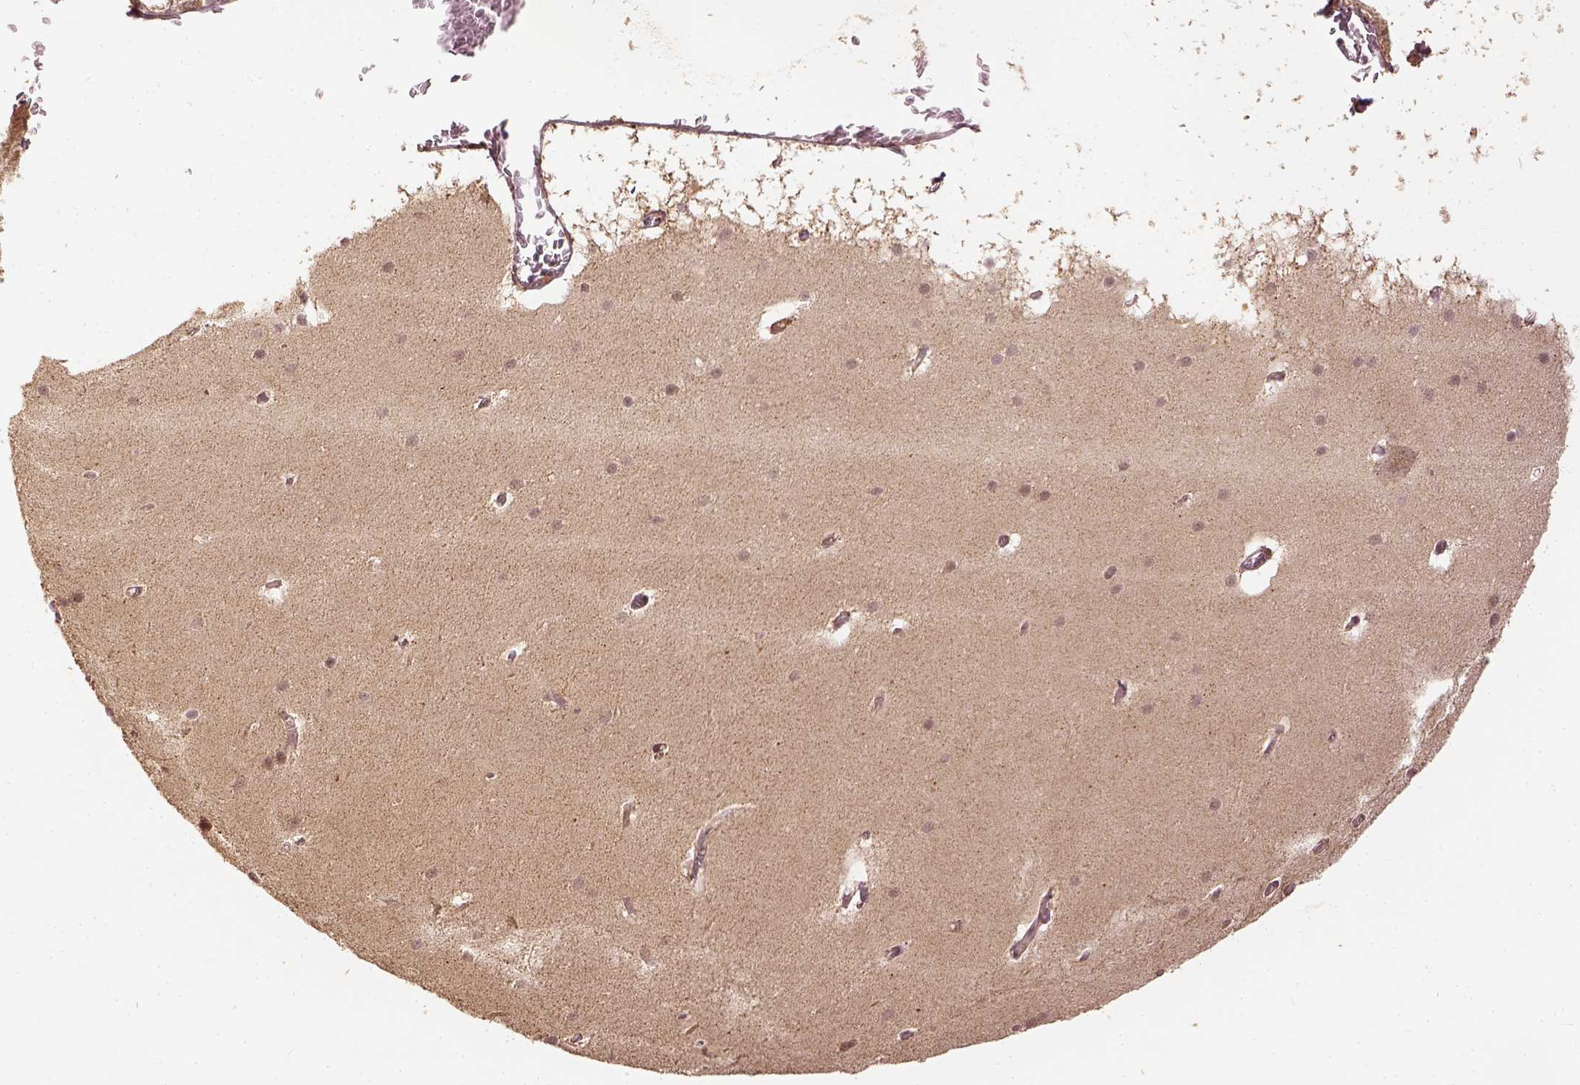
{"staining": {"intensity": "weak", "quantity": "25%-75%", "location": "cytoplasmic/membranous"}, "tissue": "cerebellum", "cell_type": "Cells in granular layer", "image_type": "normal", "snomed": [{"axis": "morphology", "description": "Normal tissue, NOS"}, {"axis": "topography", "description": "Cerebellum"}], "caption": "Immunohistochemical staining of normal human cerebellum demonstrates 25%-75% levels of weak cytoplasmic/membranous protein expression in approximately 25%-75% of cells in granular layer. The staining was performed using DAB (3,3'-diaminobenzidine) to visualize the protein expression in brown, while the nuclei were stained in blue with hematoxylin (Magnification: 20x).", "gene": "VEGFA", "patient": {"sex": "male", "age": 70}}